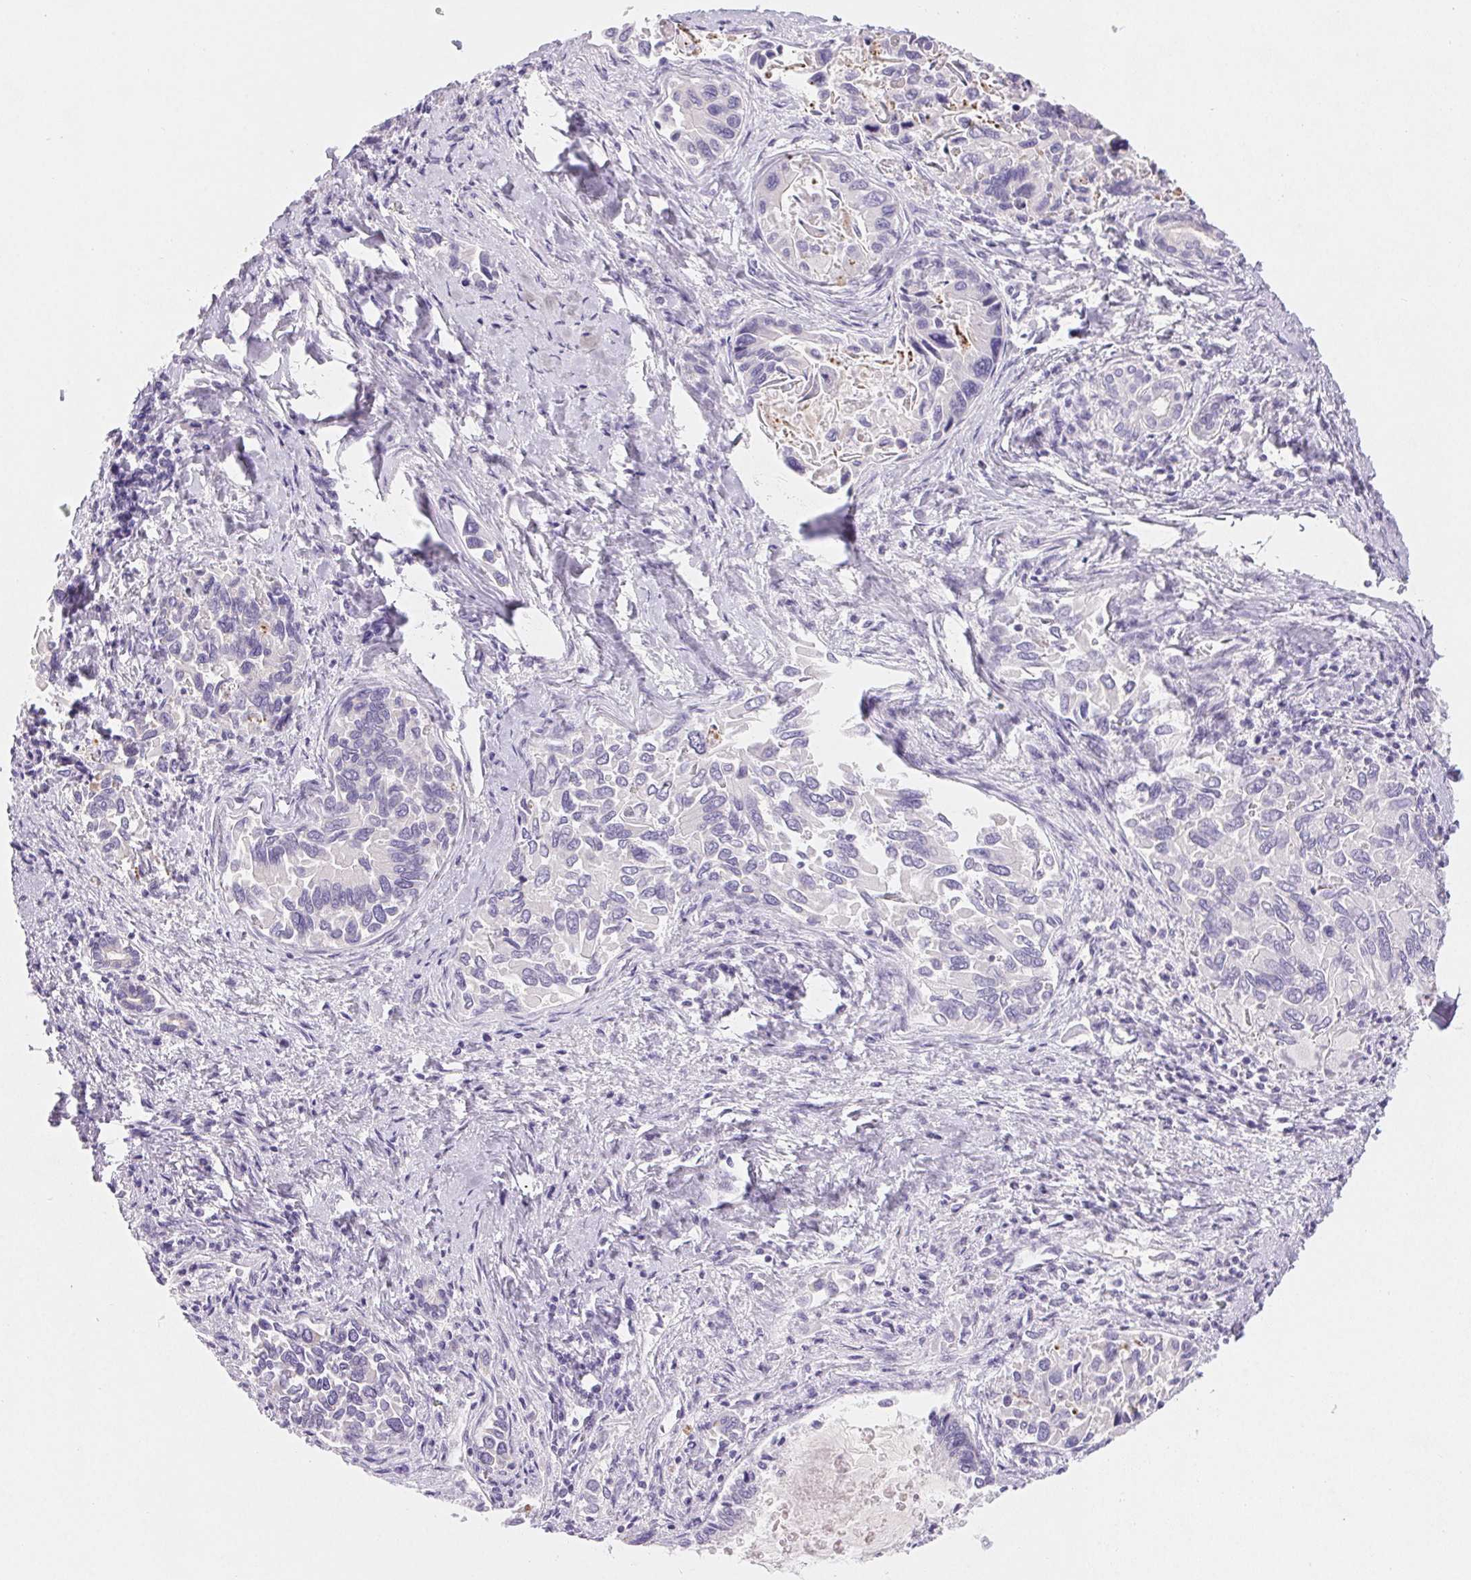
{"staining": {"intensity": "negative", "quantity": "none", "location": "none"}, "tissue": "liver cancer", "cell_type": "Tumor cells", "image_type": "cancer", "snomed": [{"axis": "morphology", "description": "Cholangiocarcinoma"}, {"axis": "topography", "description": "Liver"}], "caption": "The micrograph demonstrates no significant staining in tumor cells of liver cholangiocarcinoma. Brightfield microscopy of IHC stained with DAB (3,3'-diaminobenzidine) (brown) and hematoxylin (blue), captured at high magnification.", "gene": "CLDN16", "patient": {"sex": "male", "age": 66}}